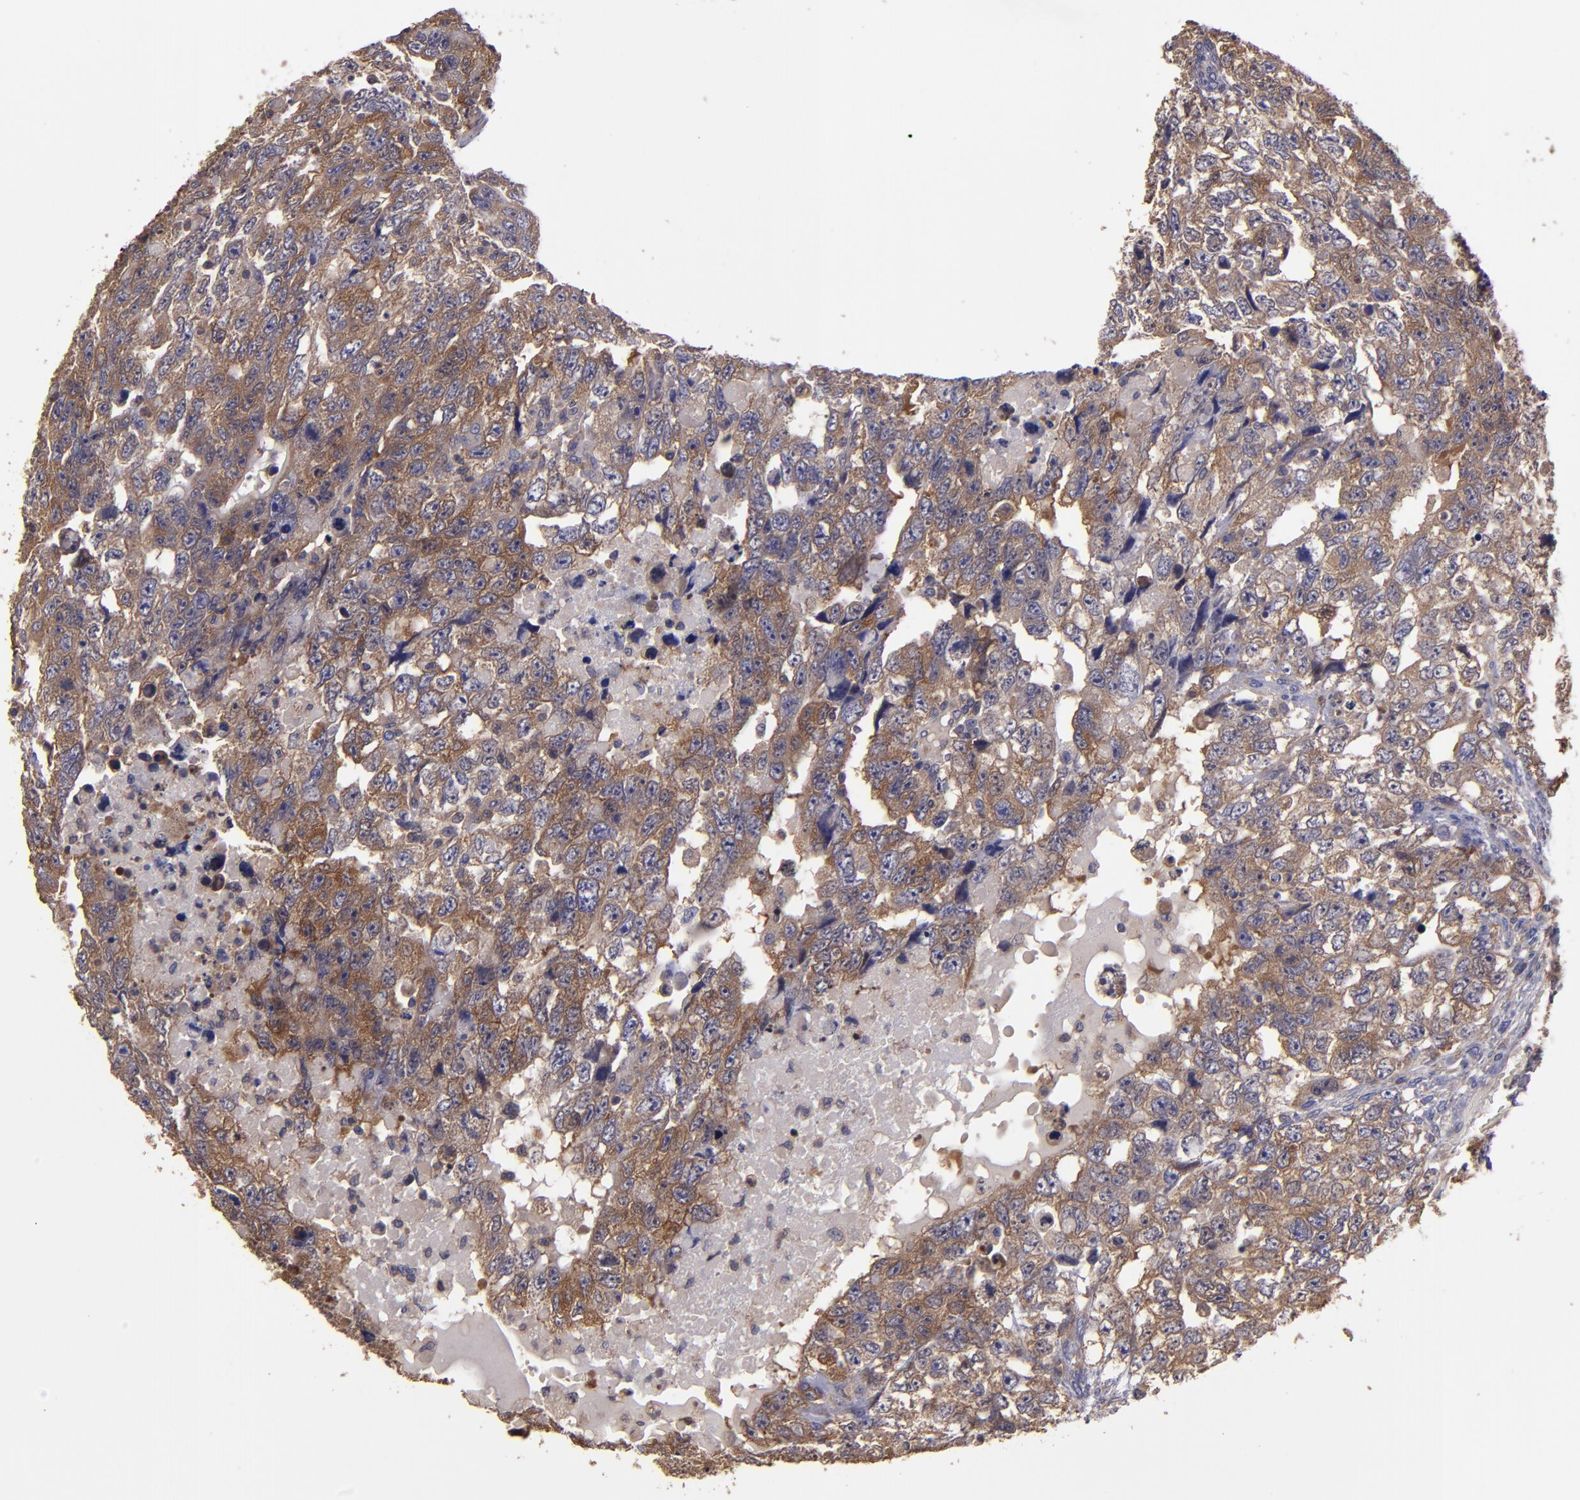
{"staining": {"intensity": "moderate", "quantity": ">75%", "location": "cytoplasmic/membranous"}, "tissue": "testis cancer", "cell_type": "Tumor cells", "image_type": "cancer", "snomed": [{"axis": "morphology", "description": "Carcinoma, Embryonal, NOS"}, {"axis": "topography", "description": "Testis"}], "caption": "IHC staining of embryonal carcinoma (testis), which reveals medium levels of moderate cytoplasmic/membranous positivity in about >75% of tumor cells indicating moderate cytoplasmic/membranous protein staining. The staining was performed using DAB (brown) for protein detection and nuclei were counterstained in hematoxylin (blue).", "gene": "CARS1", "patient": {"sex": "male", "age": 36}}